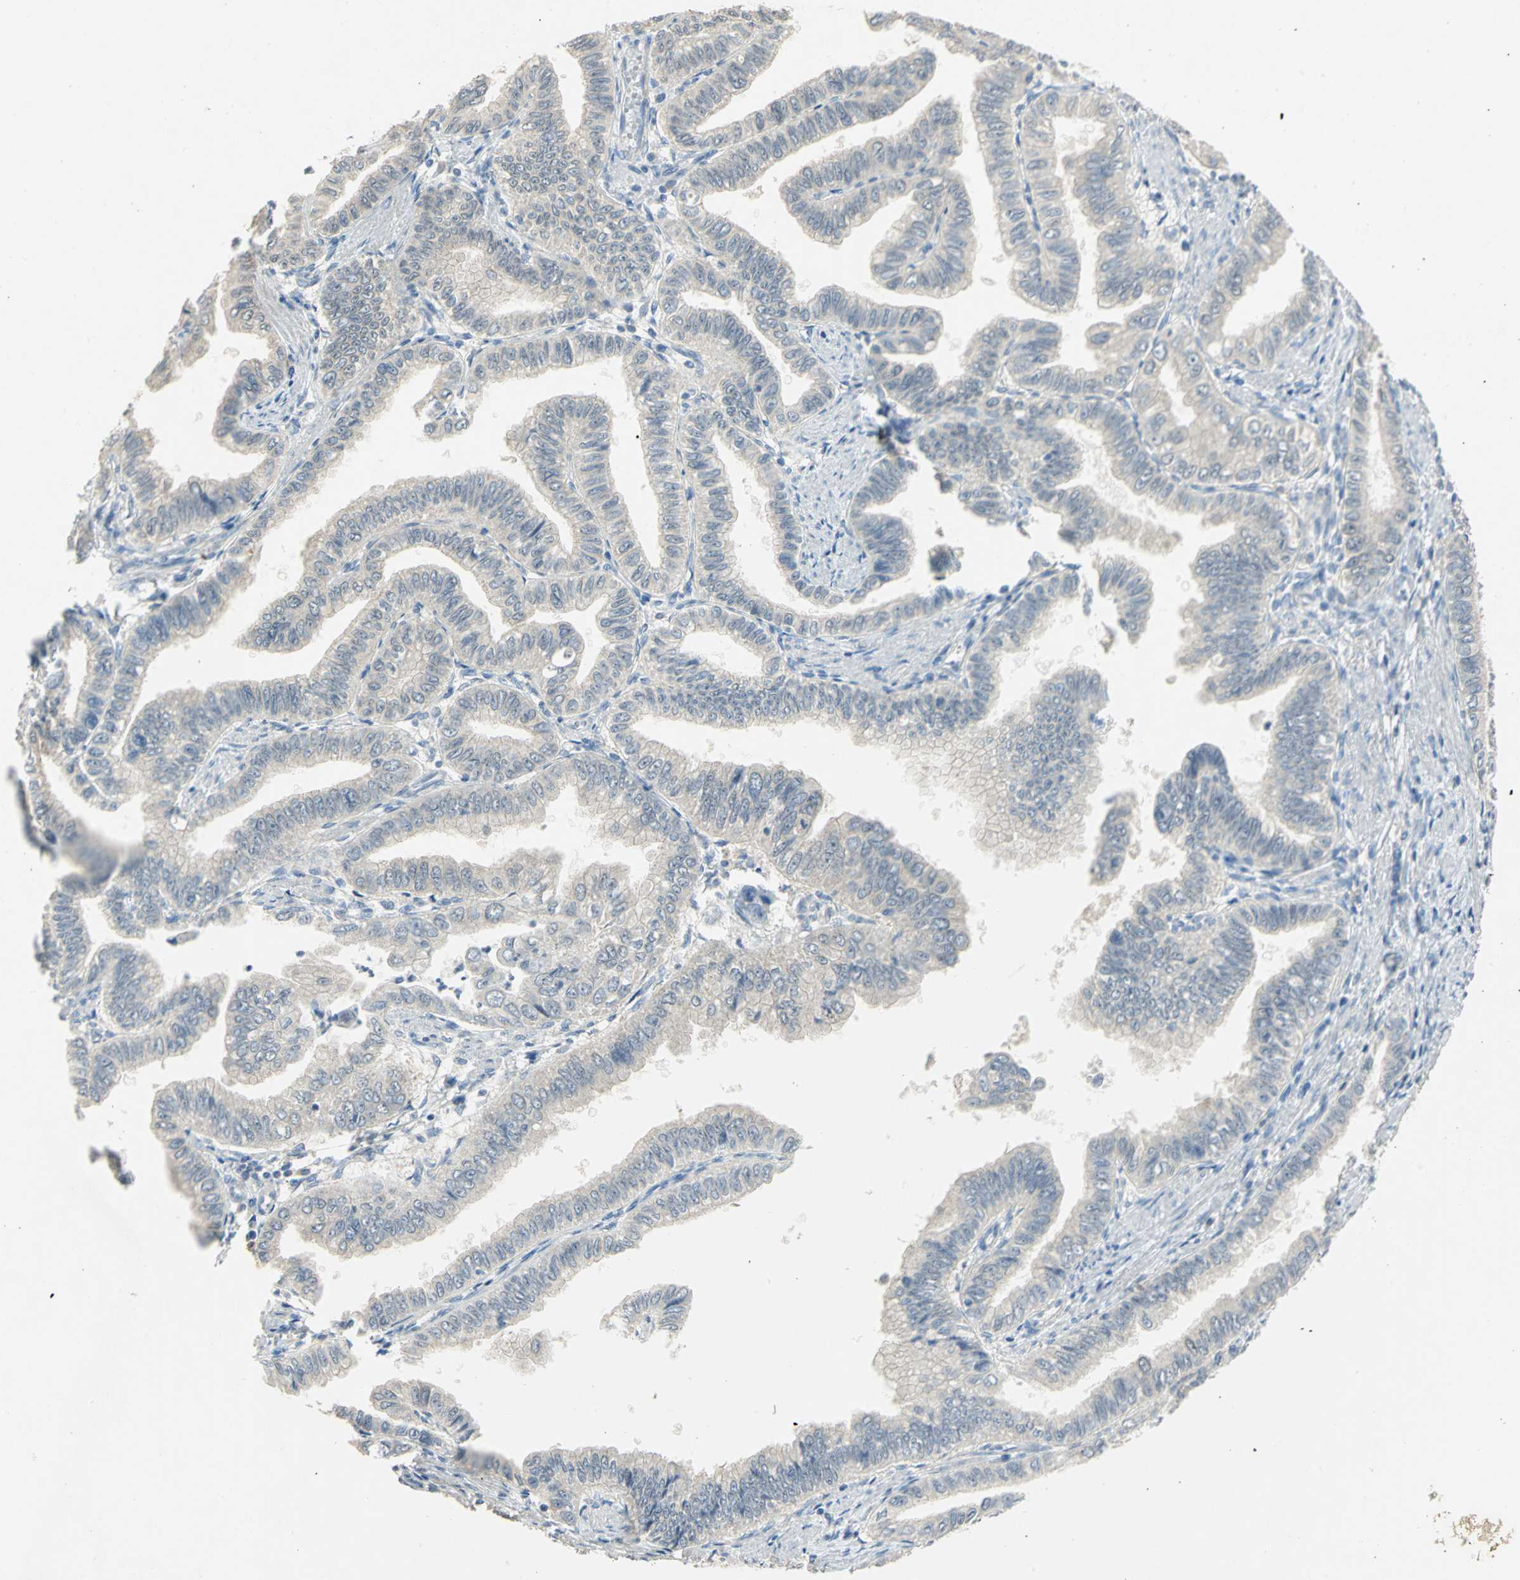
{"staining": {"intensity": "weak", "quantity": "25%-75%", "location": "cytoplasmic/membranous"}, "tissue": "pancreatic cancer", "cell_type": "Tumor cells", "image_type": "cancer", "snomed": [{"axis": "morphology", "description": "Normal tissue, NOS"}, {"axis": "topography", "description": "Lymph node"}], "caption": "Immunohistochemistry (IHC) photomicrograph of neoplastic tissue: human pancreatic cancer stained using IHC exhibits low levels of weak protein expression localized specifically in the cytoplasmic/membranous of tumor cells, appearing as a cytoplasmic/membranous brown color.", "gene": "PPIA", "patient": {"sex": "male", "age": 50}}